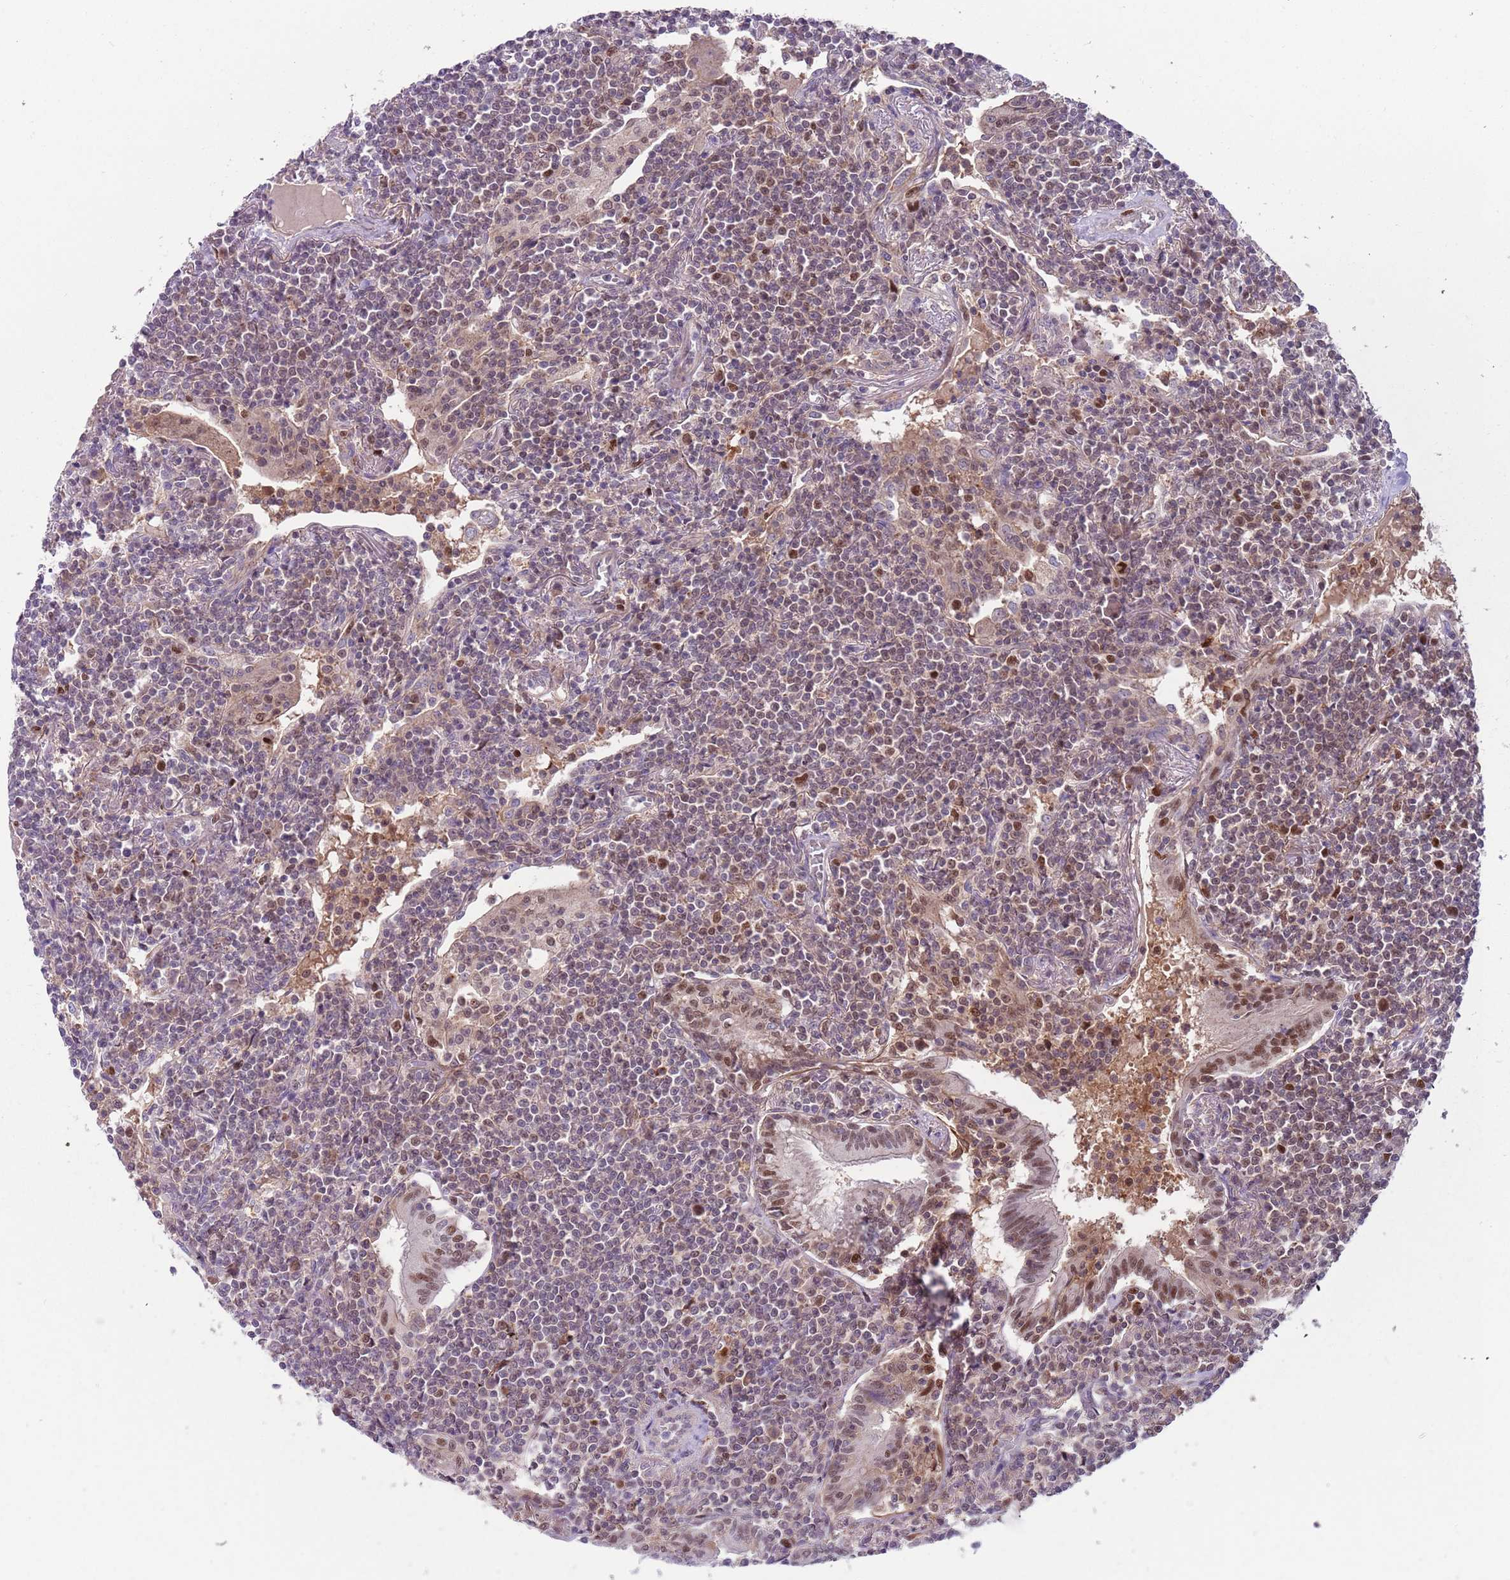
{"staining": {"intensity": "weak", "quantity": "<25%", "location": "nuclear"}, "tissue": "lymphoma", "cell_type": "Tumor cells", "image_type": "cancer", "snomed": [{"axis": "morphology", "description": "Malignant lymphoma, non-Hodgkin's type, Low grade"}, {"axis": "topography", "description": "Lung"}], "caption": "Human low-grade malignant lymphoma, non-Hodgkin's type stained for a protein using IHC exhibits no expression in tumor cells.", "gene": "RMND5B", "patient": {"sex": "female", "age": 71}}